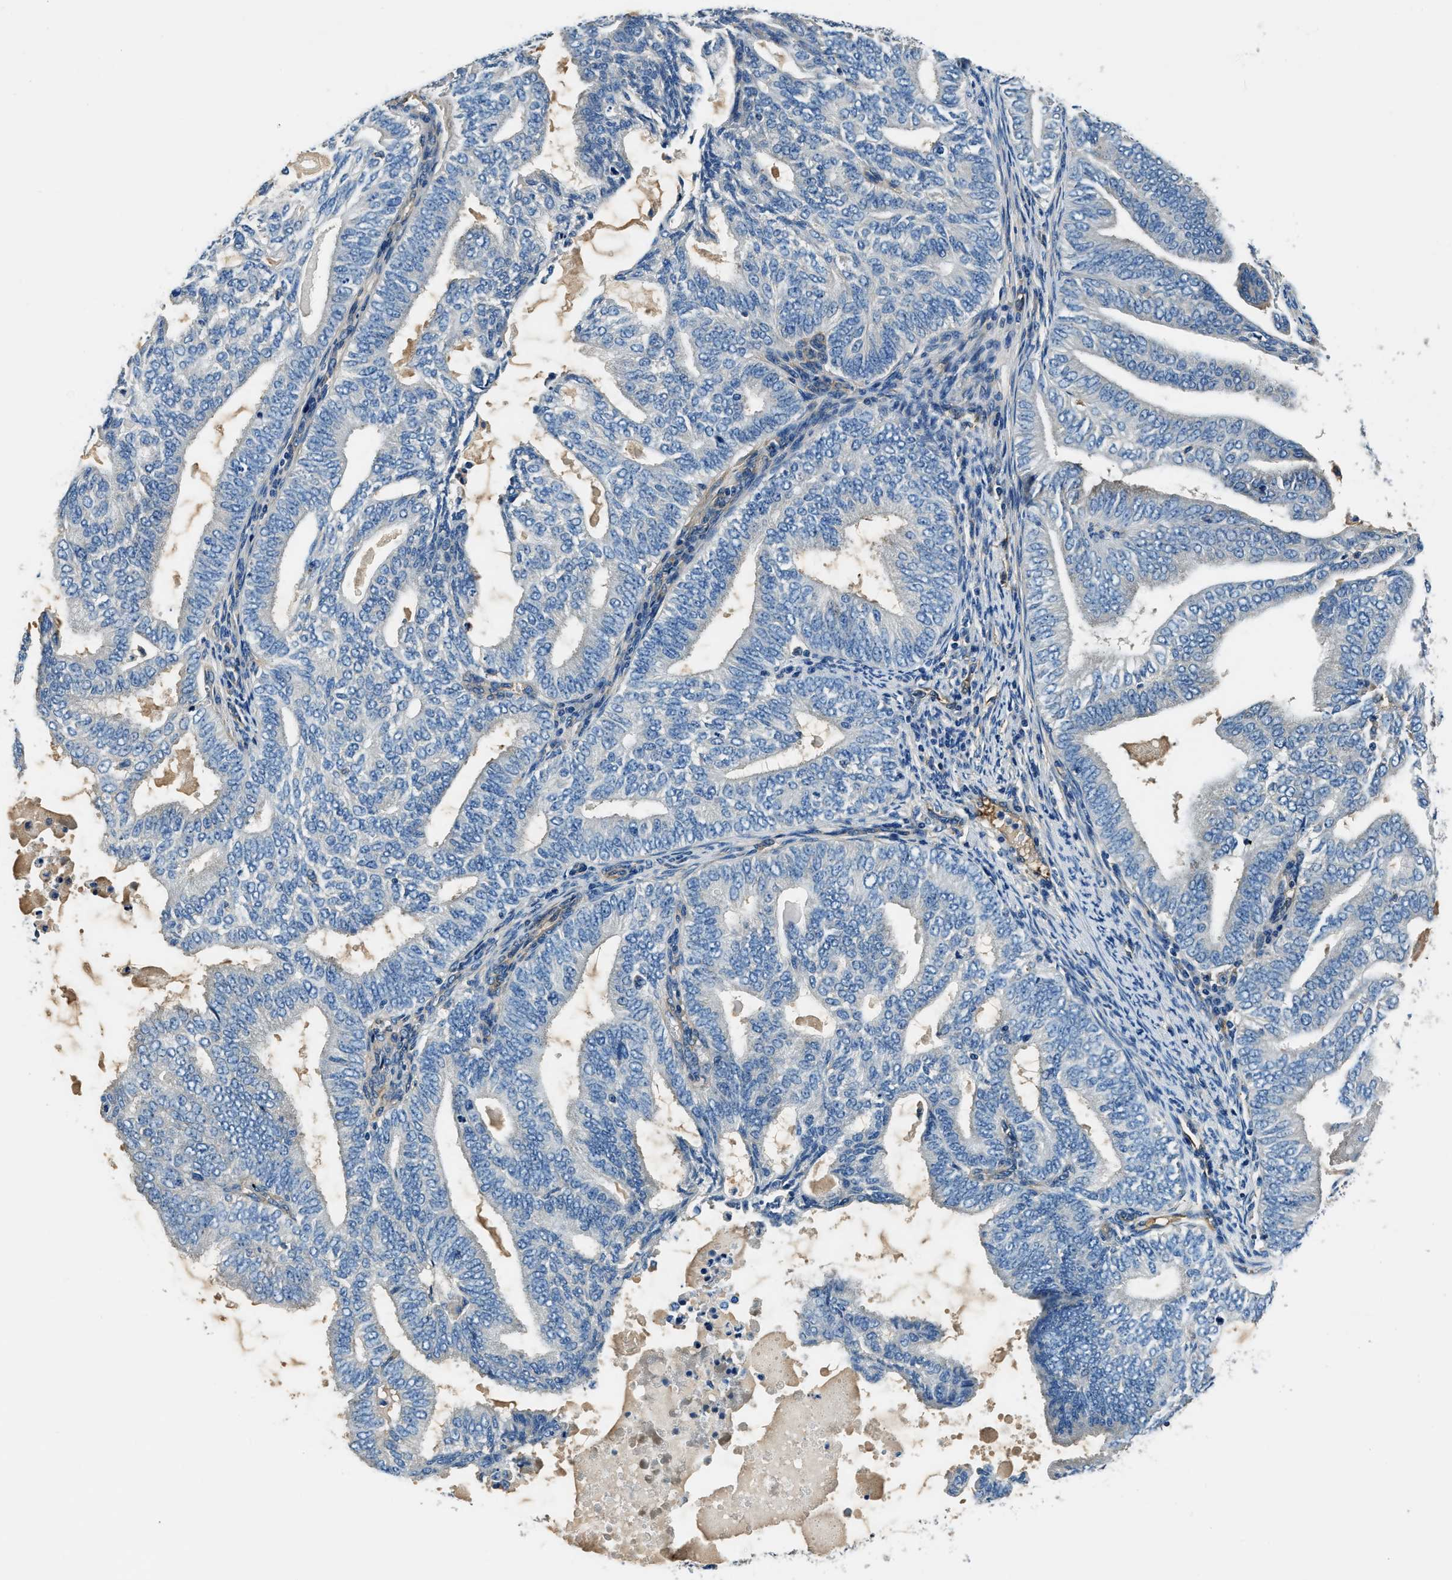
{"staining": {"intensity": "negative", "quantity": "none", "location": "none"}, "tissue": "endometrial cancer", "cell_type": "Tumor cells", "image_type": "cancer", "snomed": [{"axis": "morphology", "description": "Adenocarcinoma, NOS"}, {"axis": "topography", "description": "Endometrium"}], "caption": "Micrograph shows no significant protein expression in tumor cells of endometrial adenocarcinoma. The staining is performed using DAB brown chromogen with nuclei counter-stained in using hematoxylin.", "gene": "EEA1", "patient": {"sex": "female", "age": 58}}